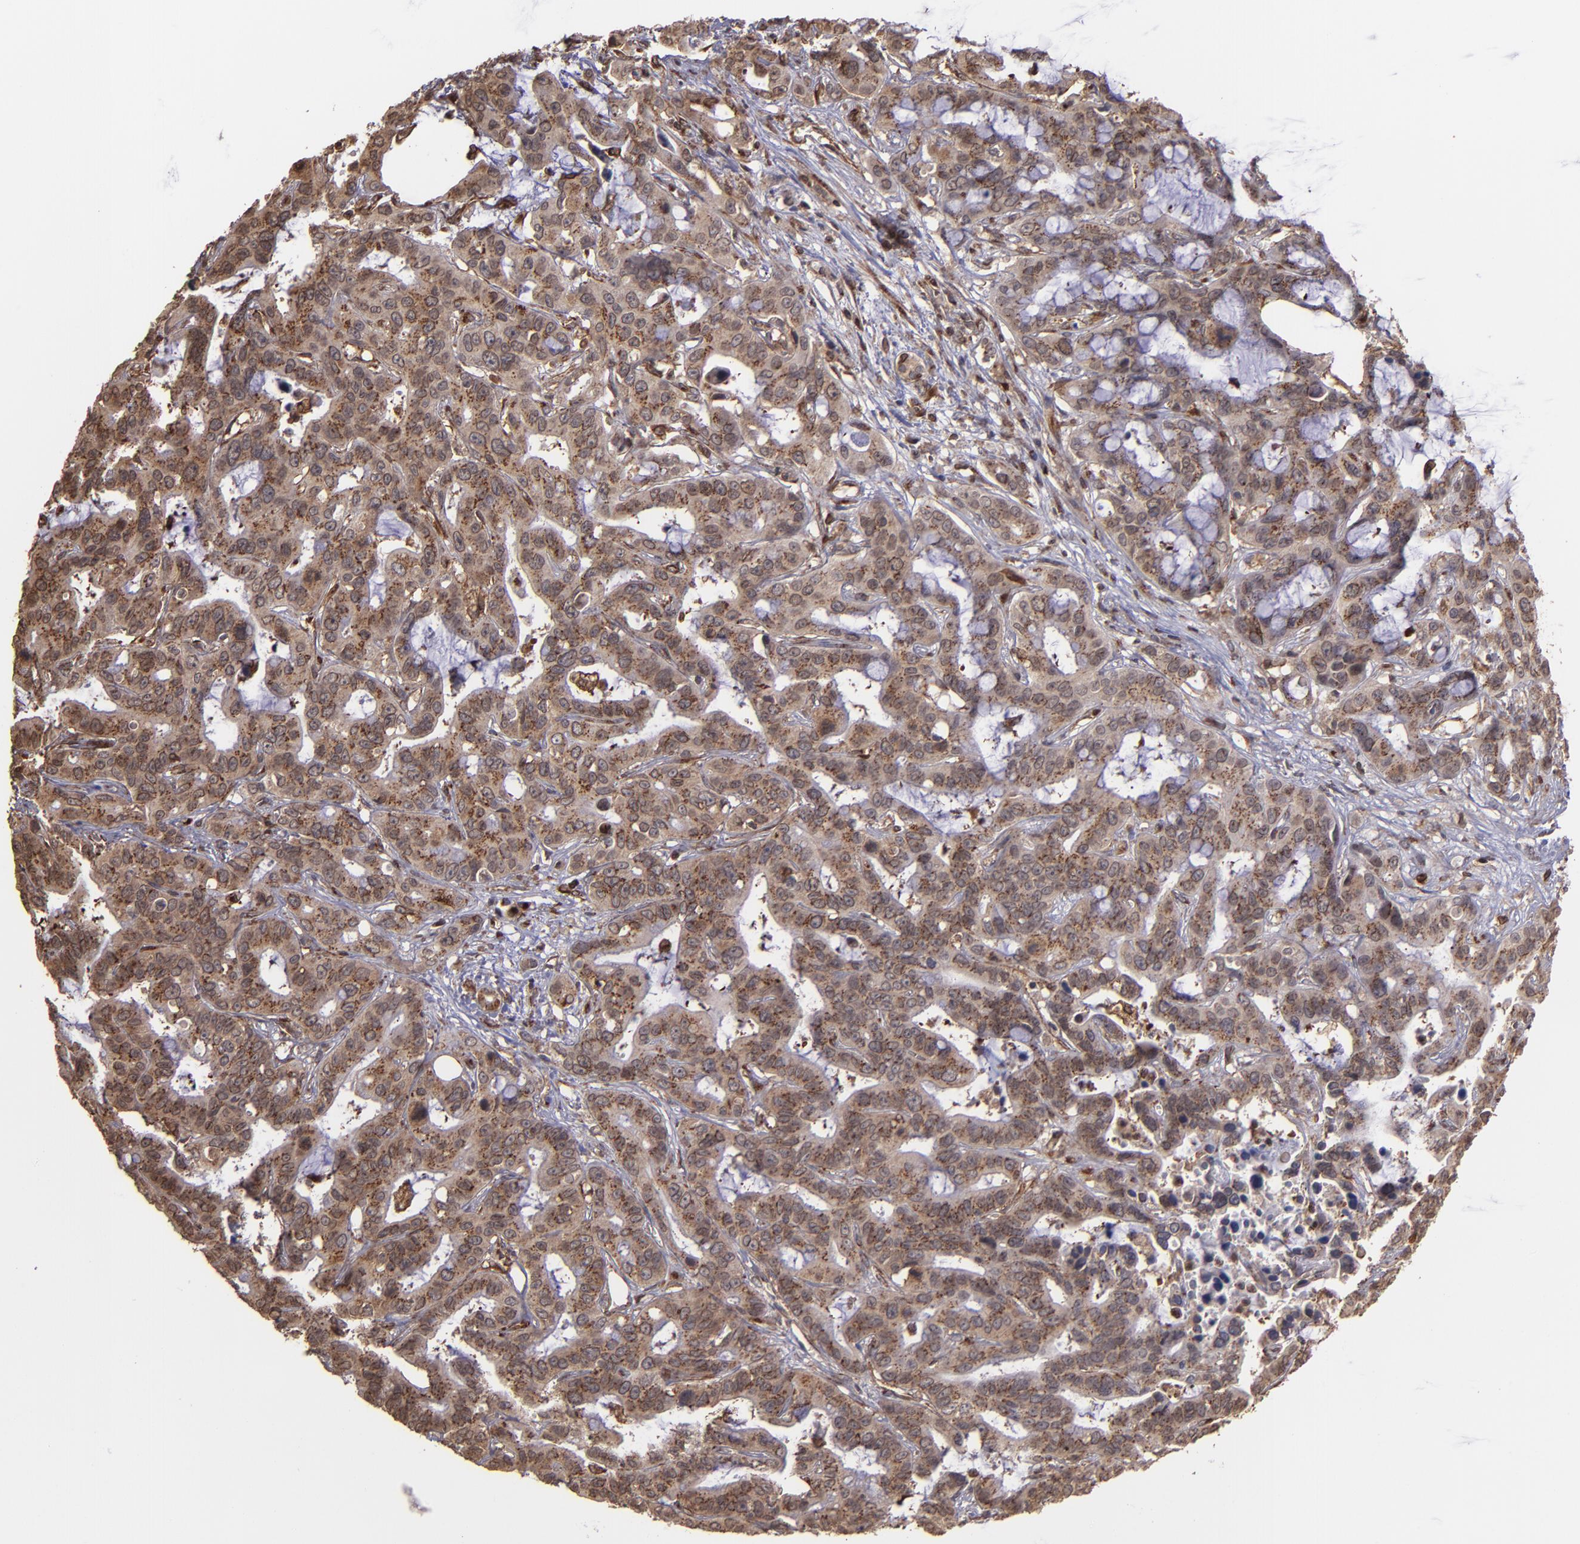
{"staining": {"intensity": "moderate", "quantity": ">75%", "location": "cytoplasmic/membranous"}, "tissue": "liver cancer", "cell_type": "Tumor cells", "image_type": "cancer", "snomed": [{"axis": "morphology", "description": "Cholangiocarcinoma"}, {"axis": "topography", "description": "Liver"}], "caption": "Protein expression analysis of human liver cholangiocarcinoma reveals moderate cytoplasmic/membranous expression in about >75% of tumor cells.", "gene": "TRIP11", "patient": {"sex": "female", "age": 65}}